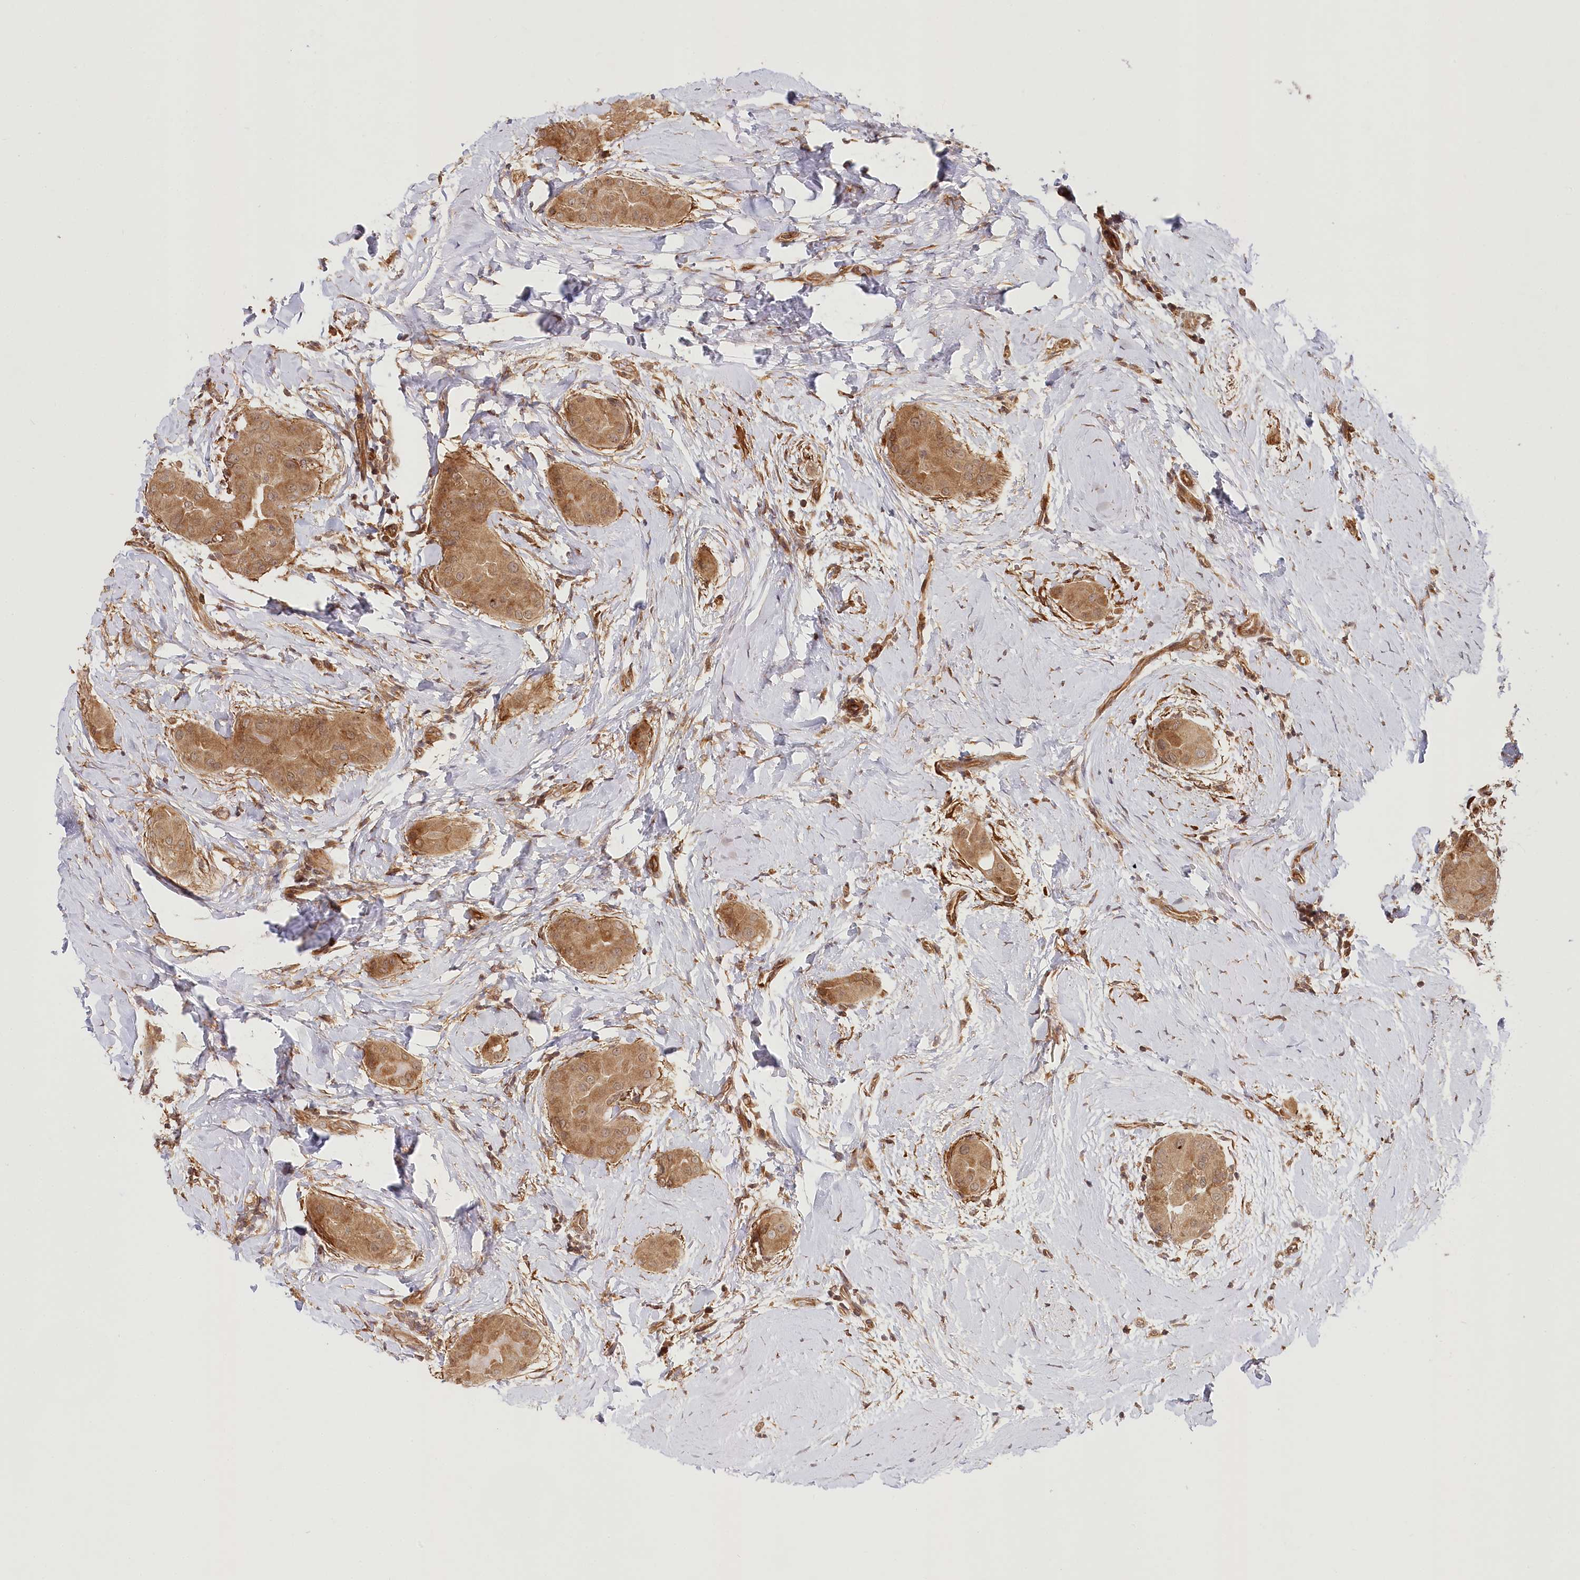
{"staining": {"intensity": "moderate", "quantity": ">75%", "location": "cytoplasmic/membranous"}, "tissue": "thyroid cancer", "cell_type": "Tumor cells", "image_type": "cancer", "snomed": [{"axis": "morphology", "description": "Papillary adenocarcinoma, NOS"}, {"axis": "topography", "description": "Thyroid gland"}], "caption": "Immunohistochemistry (IHC) histopathology image of human thyroid cancer stained for a protein (brown), which reveals medium levels of moderate cytoplasmic/membranous expression in approximately >75% of tumor cells.", "gene": "CEP70", "patient": {"sex": "male", "age": 33}}